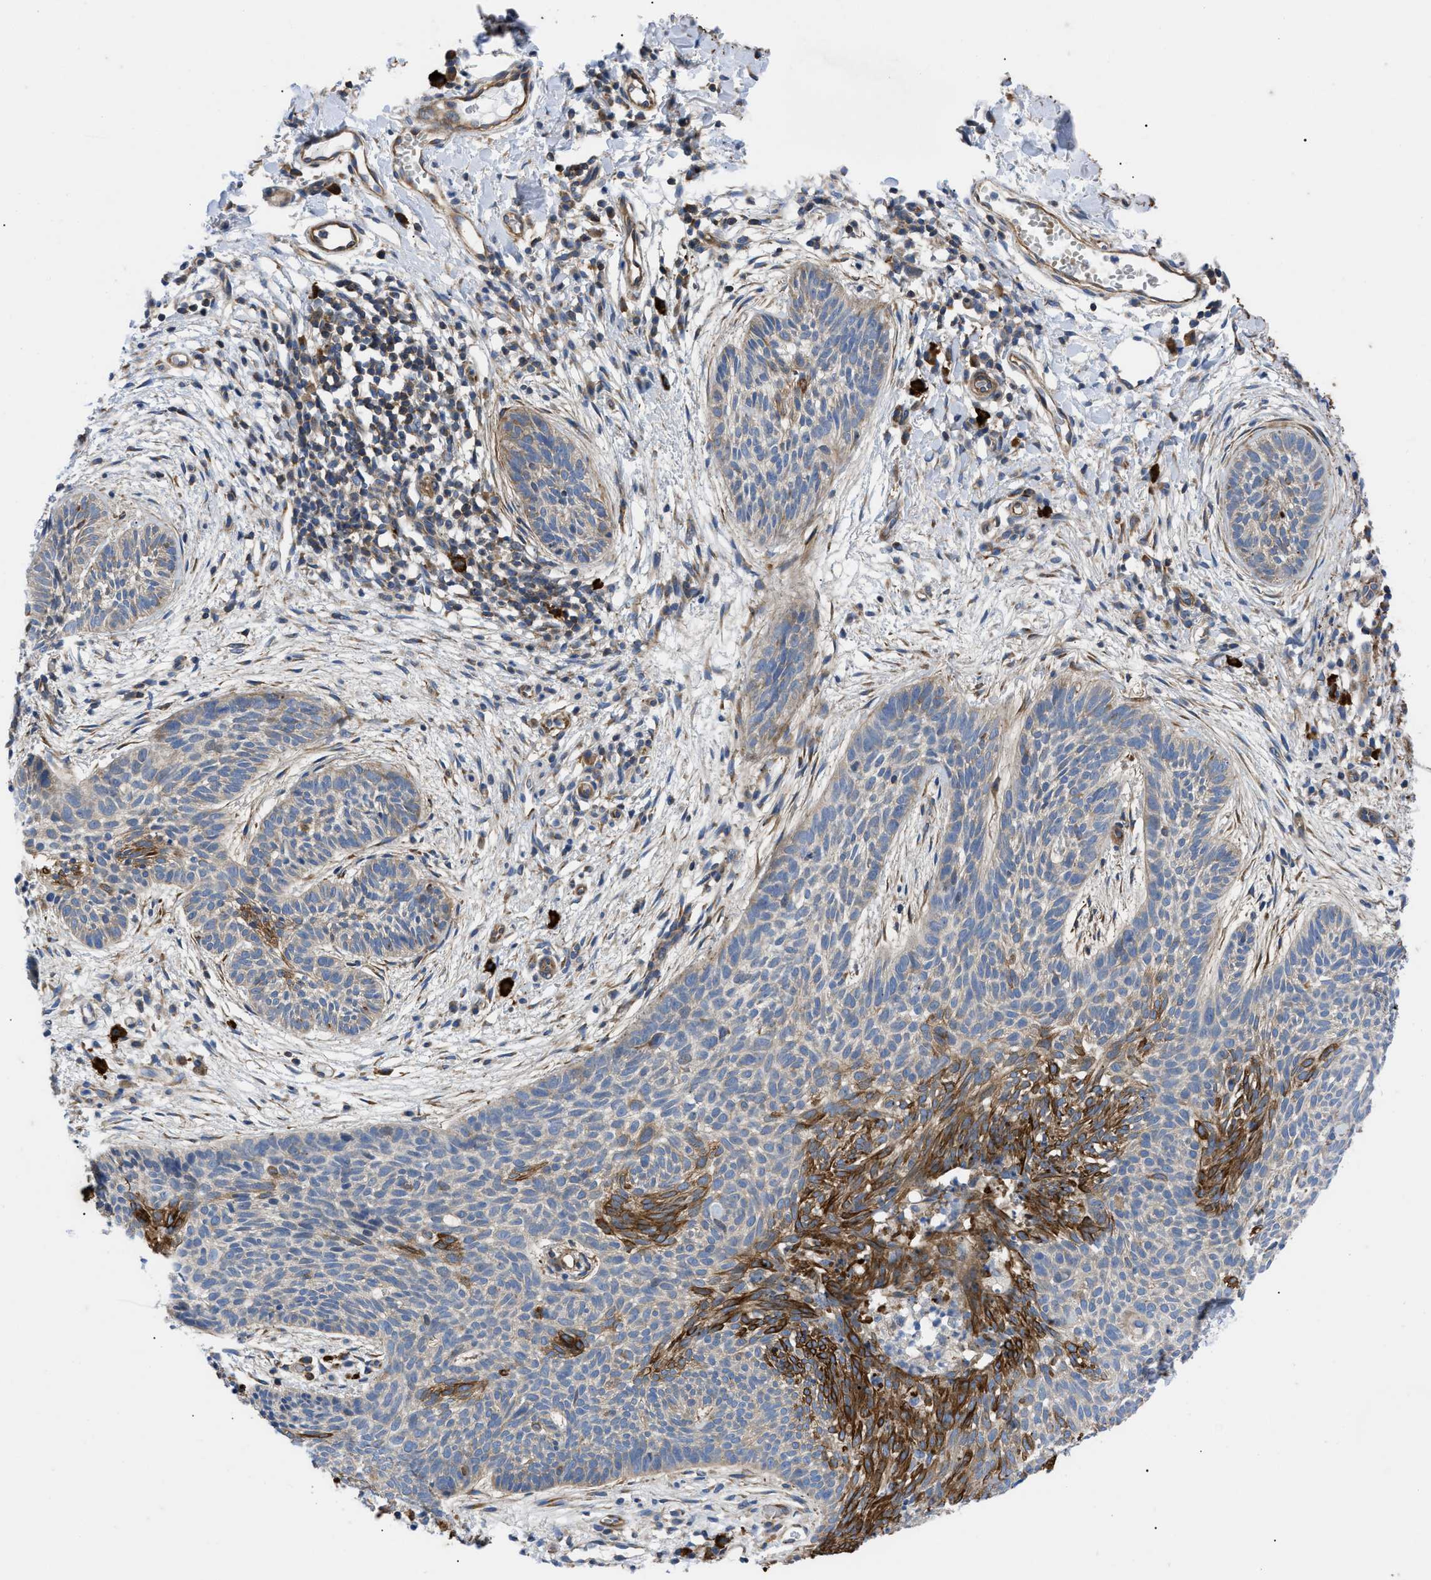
{"staining": {"intensity": "moderate", "quantity": "25%-75%", "location": "cytoplasmic/membranous"}, "tissue": "skin cancer", "cell_type": "Tumor cells", "image_type": "cancer", "snomed": [{"axis": "morphology", "description": "Basal cell carcinoma"}, {"axis": "topography", "description": "Skin"}], "caption": "Immunohistochemical staining of human skin cancer (basal cell carcinoma) displays medium levels of moderate cytoplasmic/membranous protein staining in approximately 25%-75% of tumor cells. The protein is shown in brown color, while the nuclei are stained blue.", "gene": "HSPB8", "patient": {"sex": "female", "age": 59}}